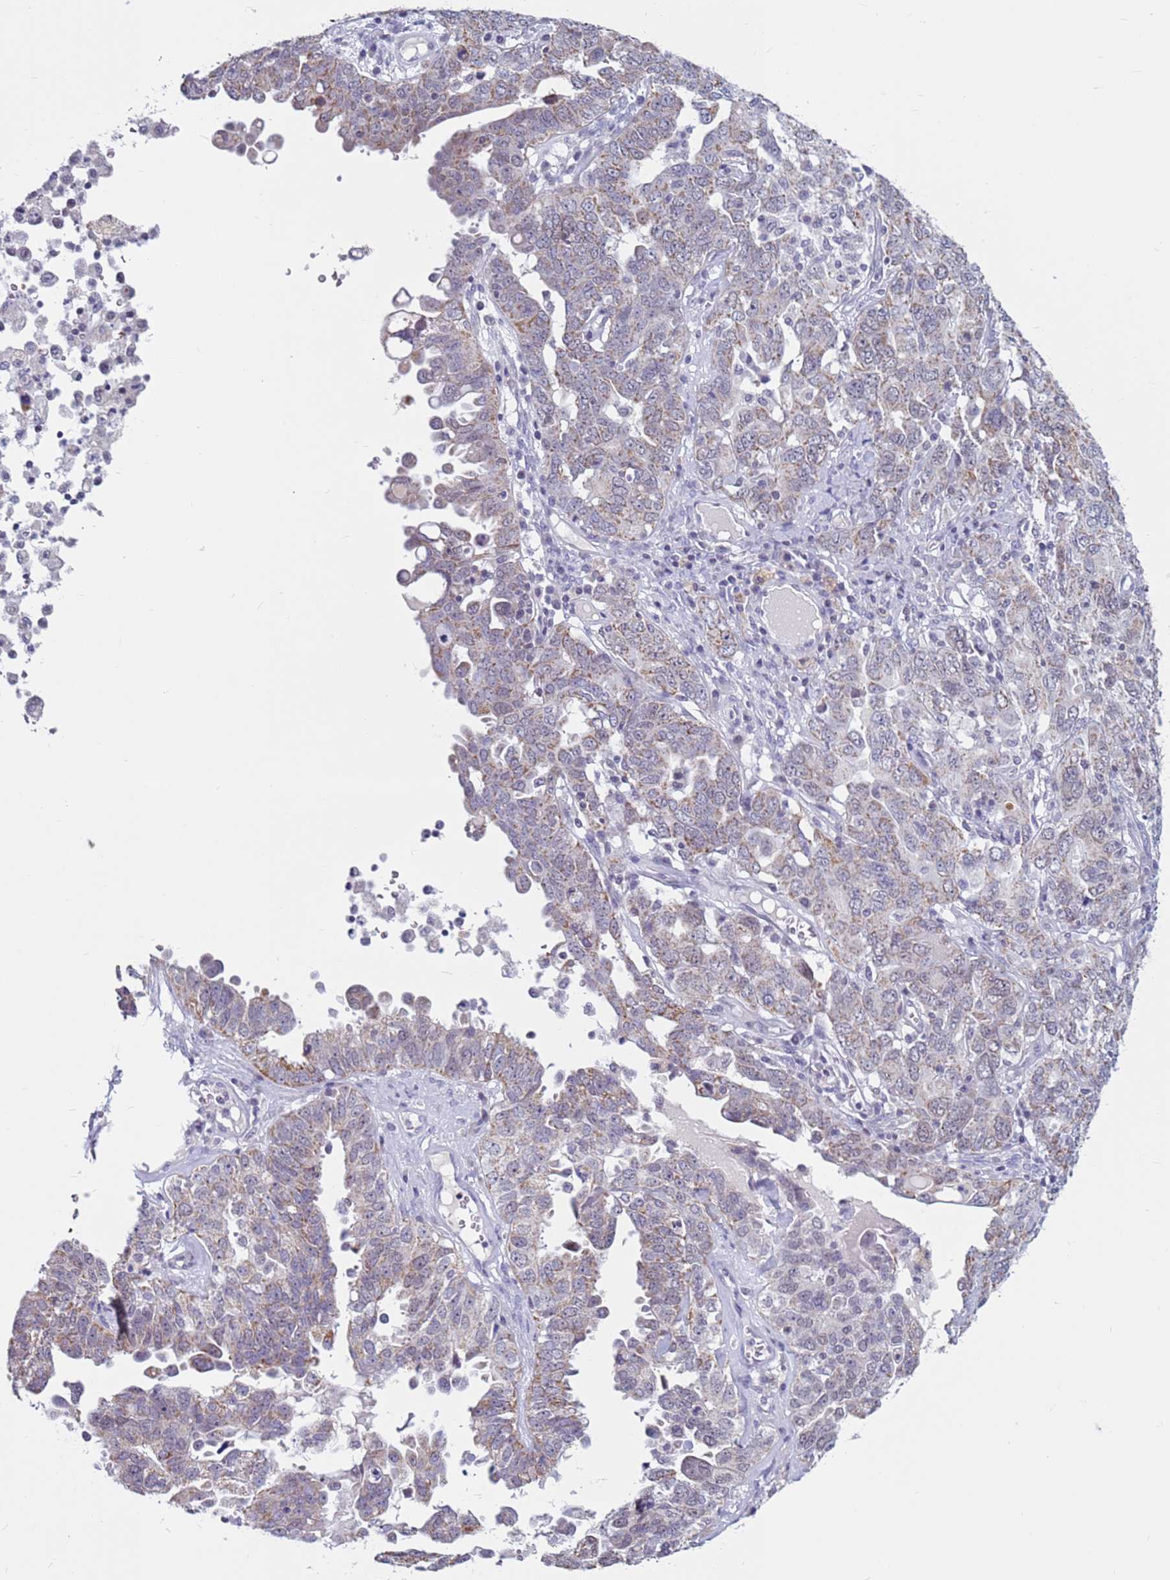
{"staining": {"intensity": "weak", "quantity": ">75%", "location": "cytoplasmic/membranous"}, "tissue": "ovarian cancer", "cell_type": "Tumor cells", "image_type": "cancer", "snomed": [{"axis": "morphology", "description": "Carcinoma, endometroid"}, {"axis": "topography", "description": "Ovary"}], "caption": "DAB immunohistochemical staining of ovarian endometroid carcinoma demonstrates weak cytoplasmic/membranous protein staining in about >75% of tumor cells.", "gene": "CDK2AP2", "patient": {"sex": "female", "age": 62}}